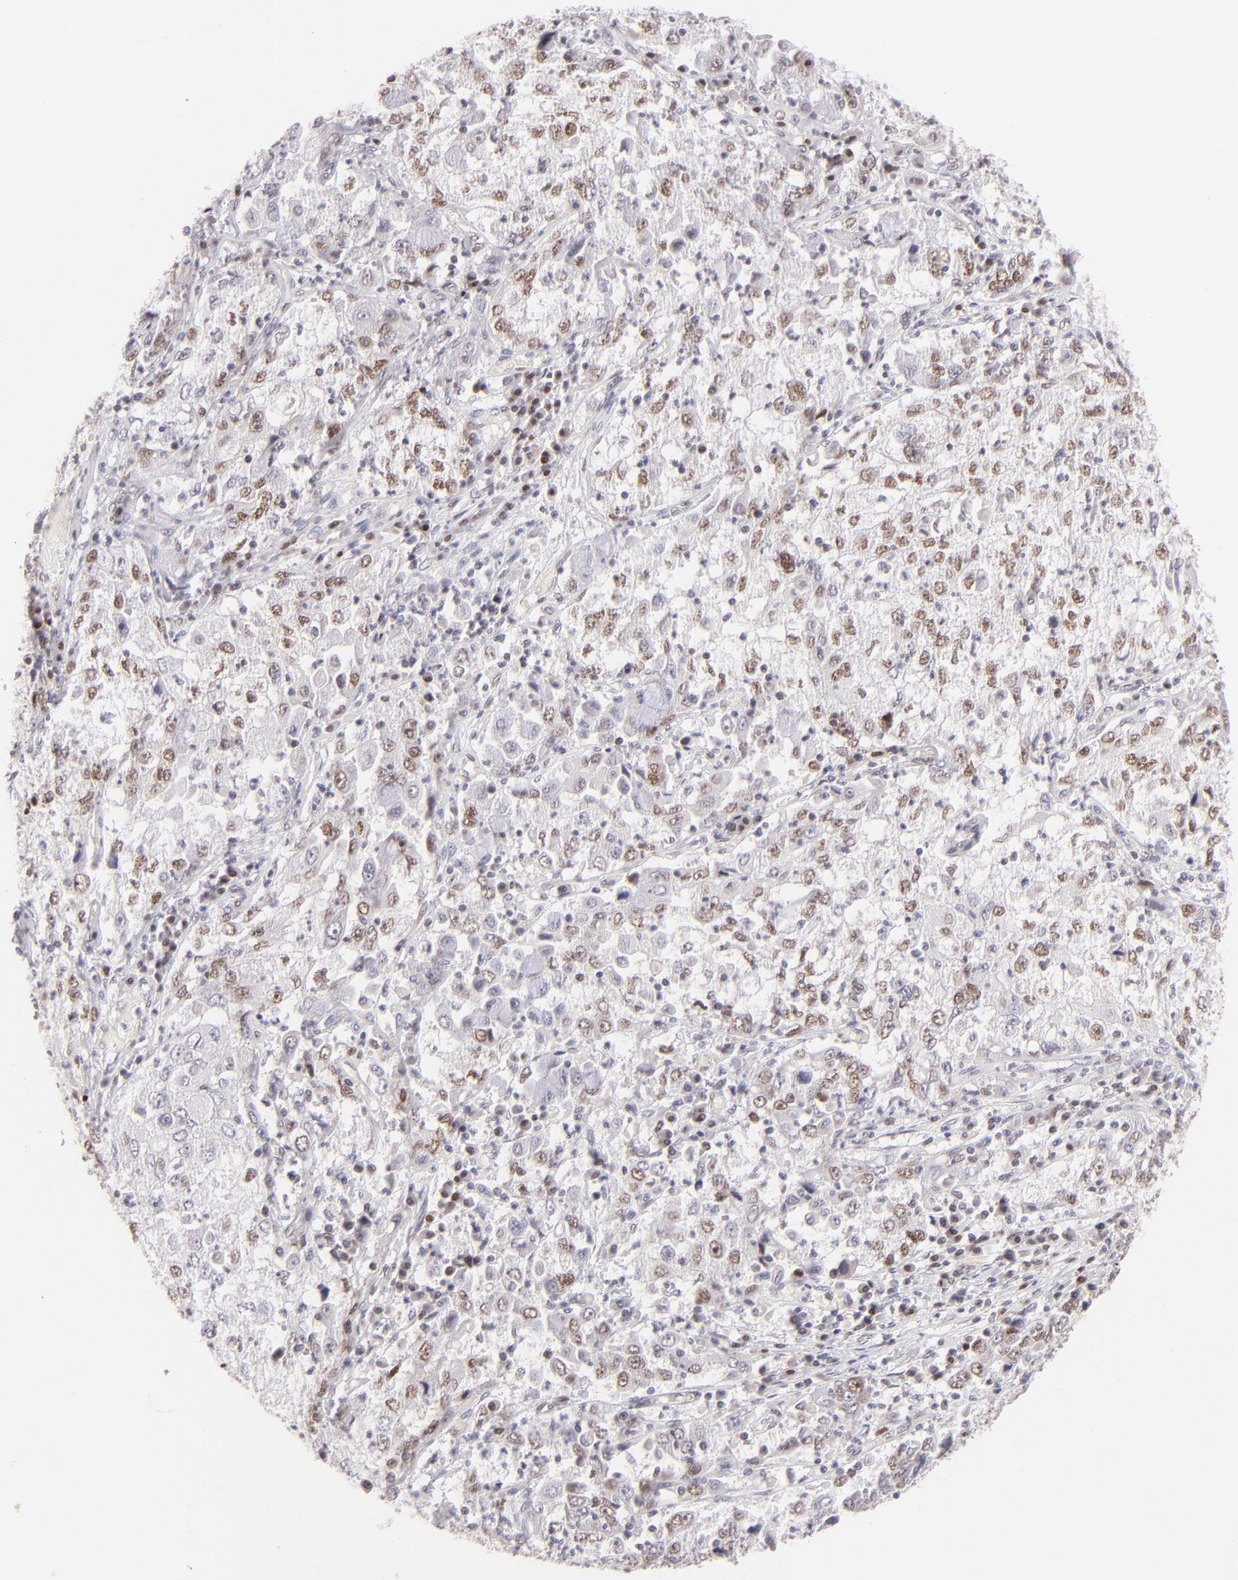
{"staining": {"intensity": "moderate", "quantity": "<25%", "location": "nuclear"}, "tissue": "cervical cancer", "cell_type": "Tumor cells", "image_type": "cancer", "snomed": [{"axis": "morphology", "description": "Squamous cell carcinoma, NOS"}, {"axis": "topography", "description": "Cervix"}], "caption": "Cervical squamous cell carcinoma tissue reveals moderate nuclear staining in approximately <25% of tumor cells, visualized by immunohistochemistry.", "gene": "POU2F1", "patient": {"sex": "female", "age": 36}}